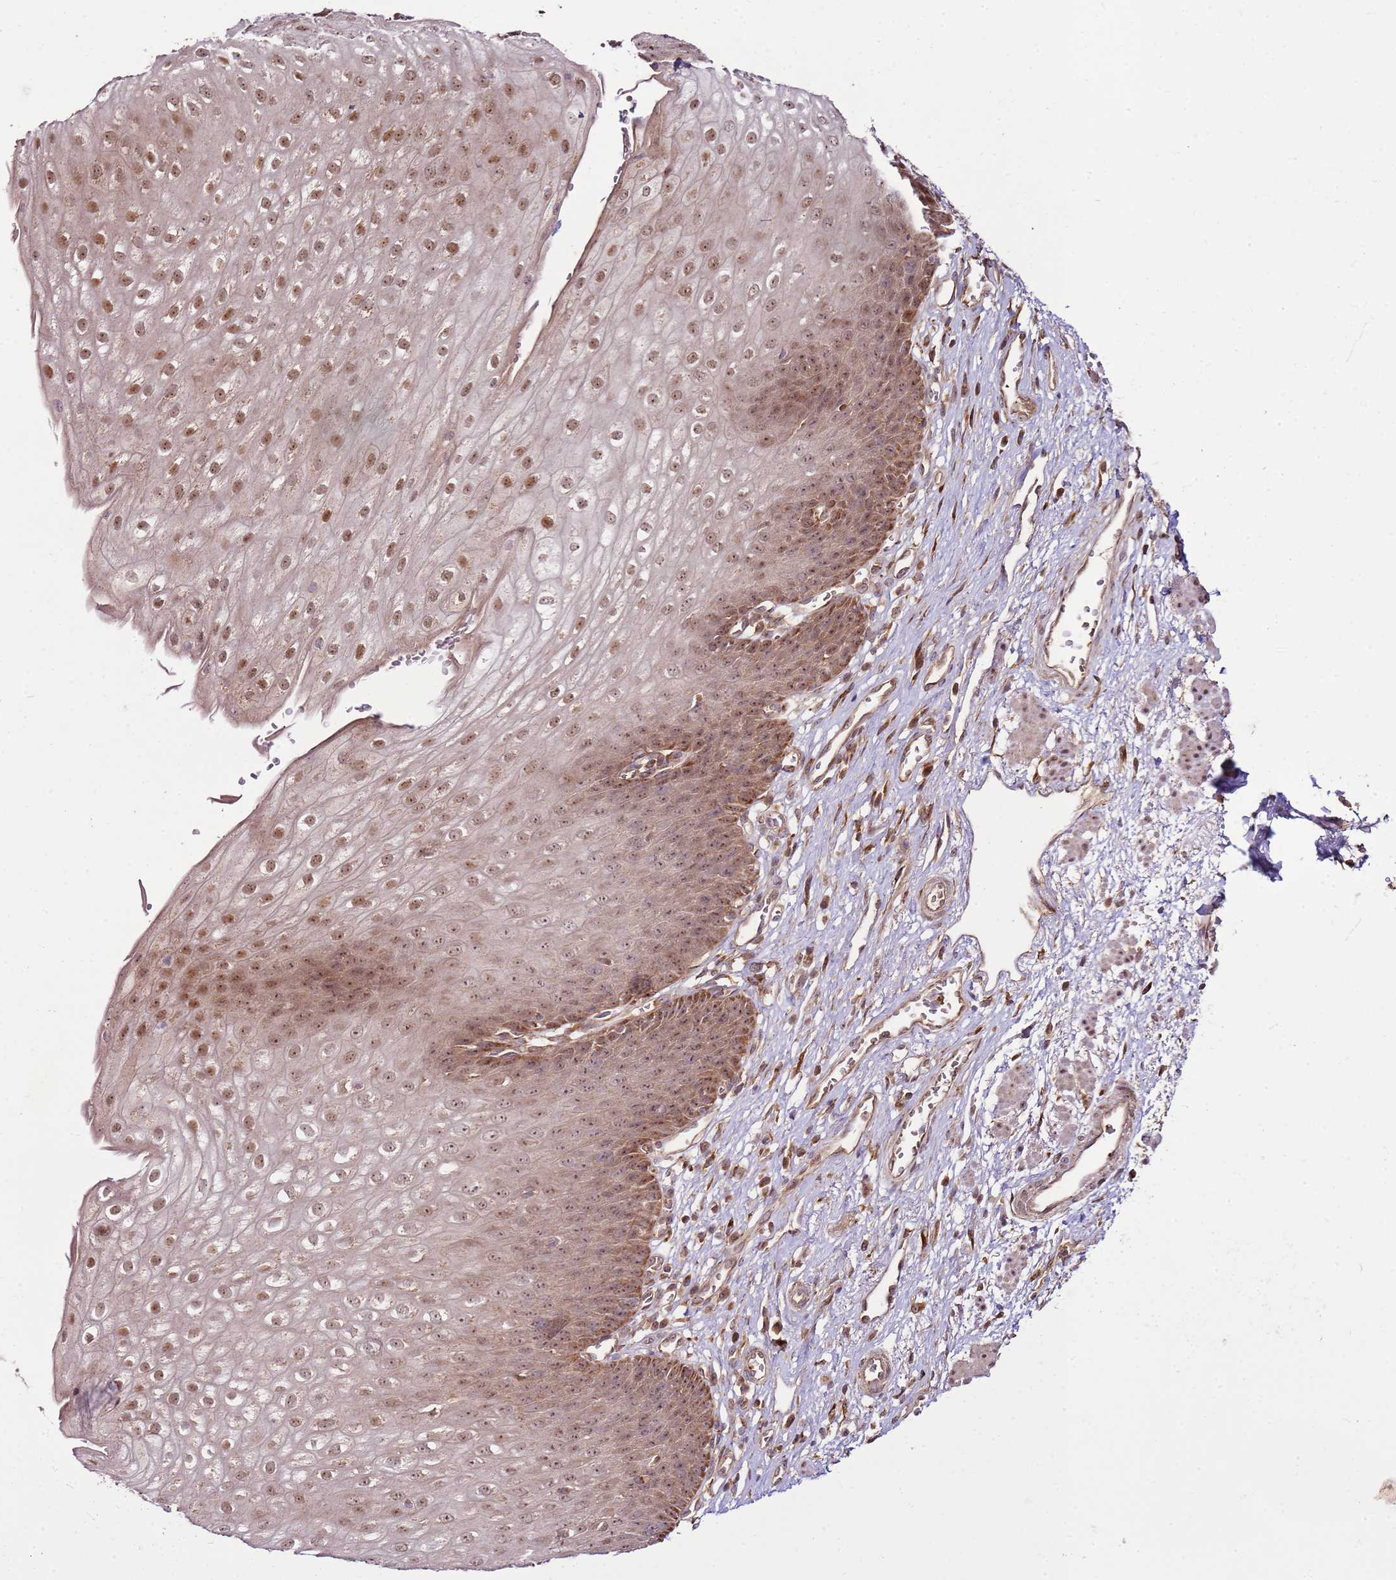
{"staining": {"intensity": "moderate", "quantity": ">75%", "location": "cytoplasmic/membranous,nuclear"}, "tissue": "esophagus", "cell_type": "Squamous epithelial cells", "image_type": "normal", "snomed": [{"axis": "morphology", "description": "Normal tissue, NOS"}, {"axis": "topography", "description": "Esophagus"}], "caption": "Brown immunohistochemical staining in benign esophagus shows moderate cytoplasmic/membranous,nuclear expression in approximately >75% of squamous epithelial cells.", "gene": "RASA3", "patient": {"sex": "male", "age": 71}}